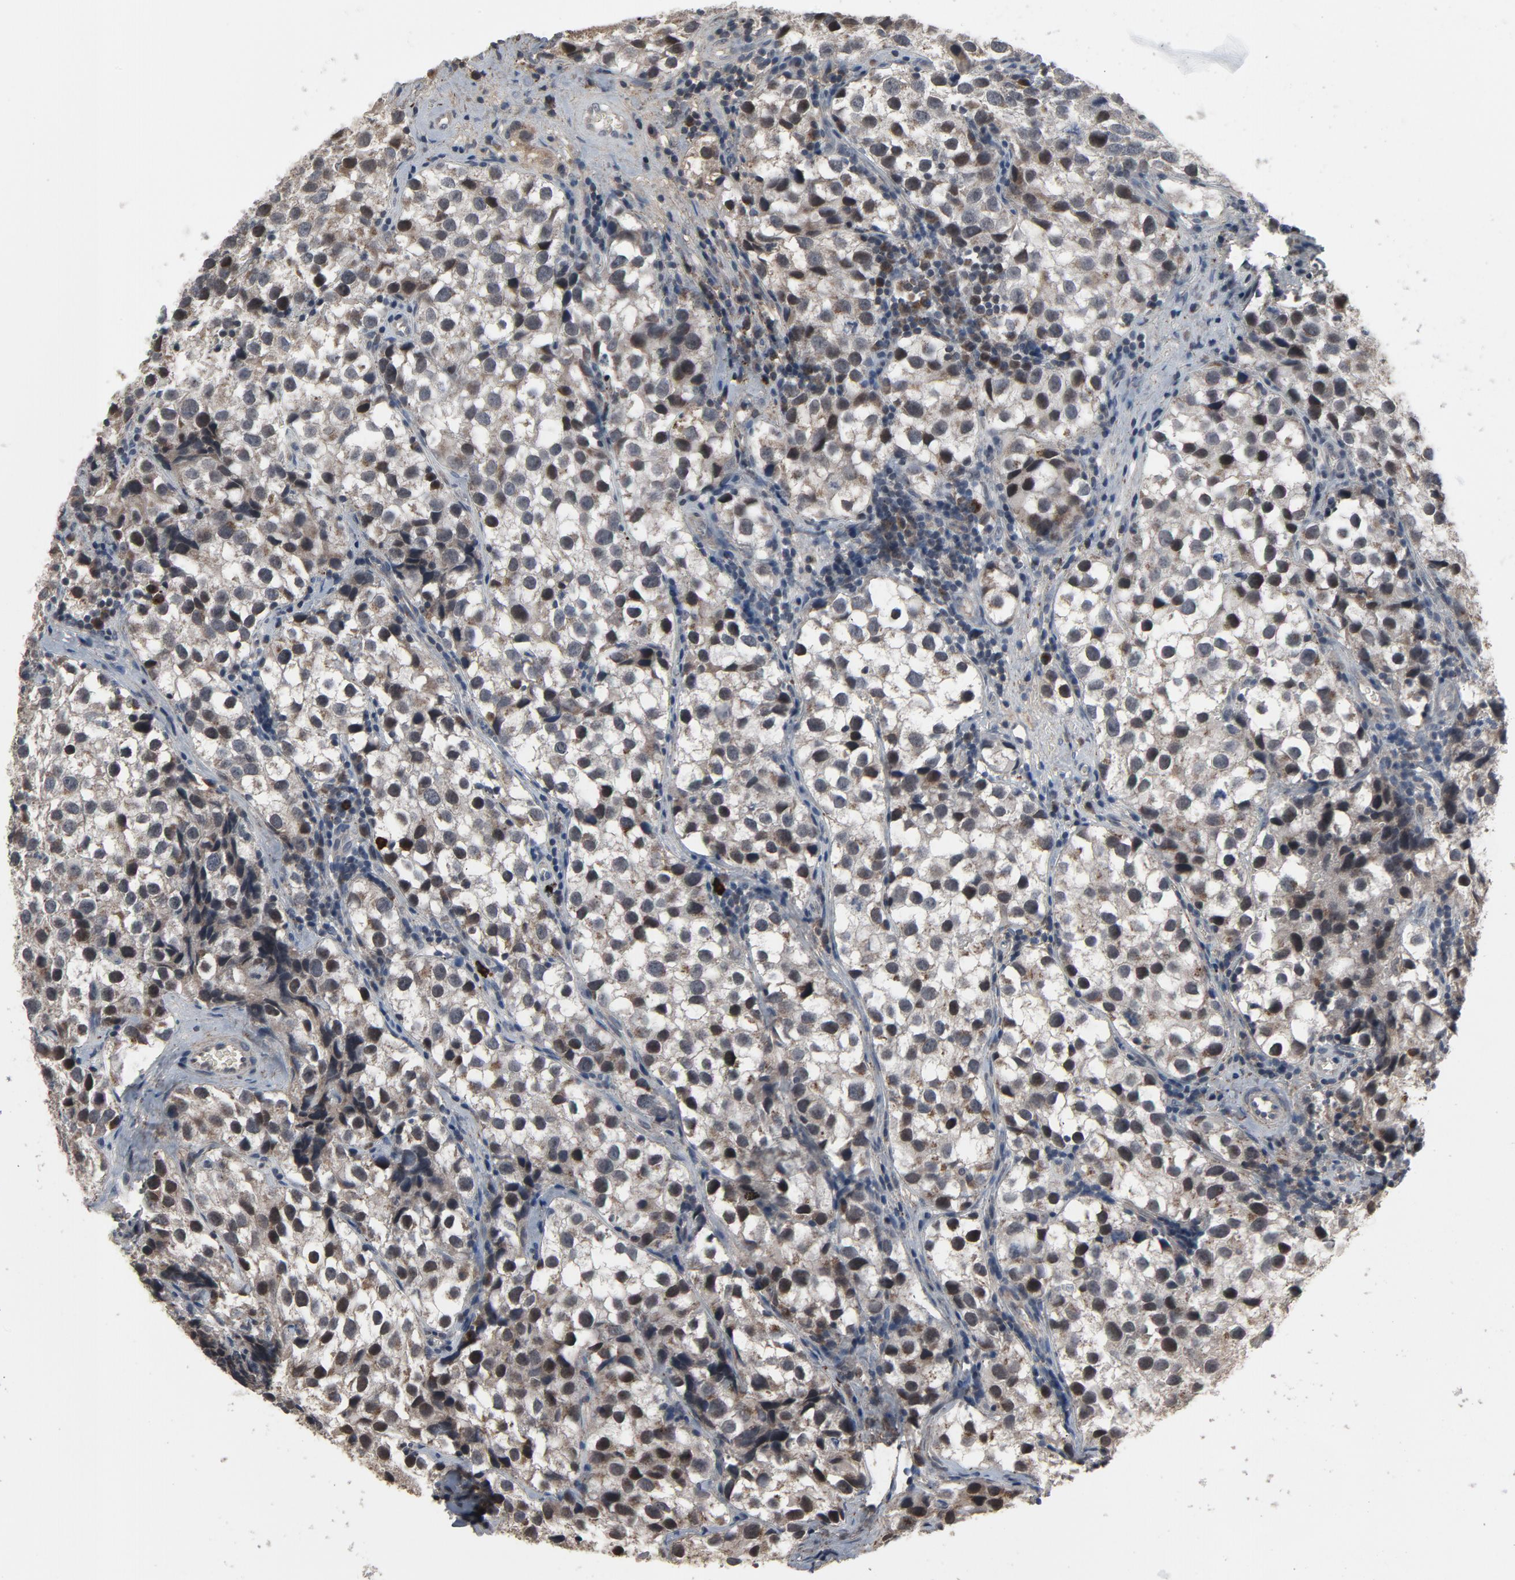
{"staining": {"intensity": "negative", "quantity": "none", "location": "none"}, "tissue": "testis cancer", "cell_type": "Tumor cells", "image_type": "cancer", "snomed": [{"axis": "morphology", "description": "Seminoma, NOS"}, {"axis": "topography", "description": "Testis"}], "caption": "Tumor cells are negative for protein expression in human testis seminoma.", "gene": "PDZD4", "patient": {"sex": "male", "age": 39}}